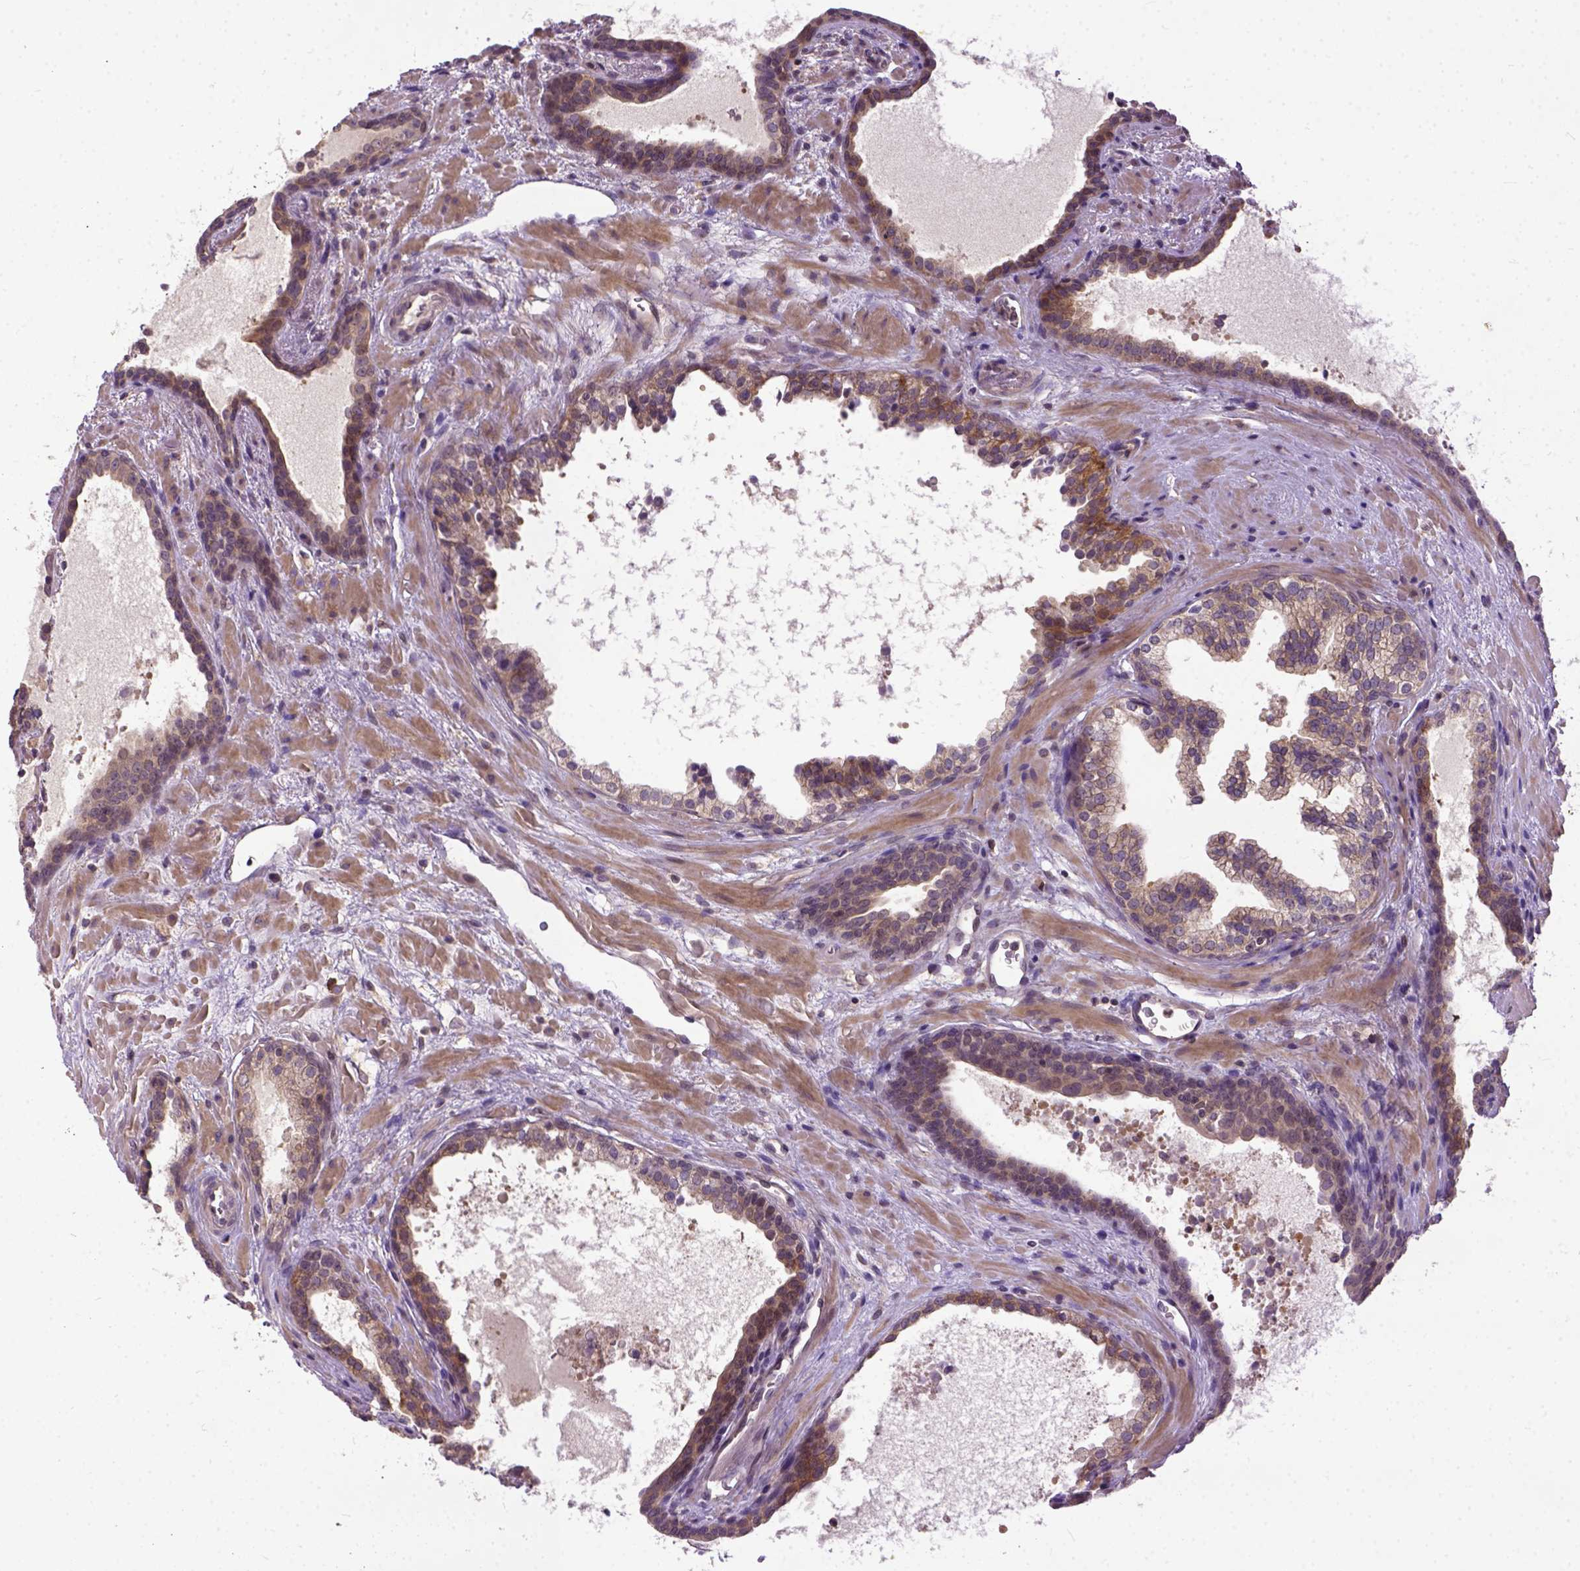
{"staining": {"intensity": "moderate", "quantity": "<25%", "location": "cytoplasmic/membranous"}, "tissue": "prostate cancer", "cell_type": "Tumor cells", "image_type": "cancer", "snomed": [{"axis": "morphology", "description": "Adenocarcinoma, NOS"}, {"axis": "topography", "description": "Prostate"}], "caption": "Protein expression analysis of adenocarcinoma (prostate) shows moderate cytoplasmic/membranous staining in about <25% of tumor cells.", "gene": "CPNE1", "patient": {"sex": "male", "age": 66}}